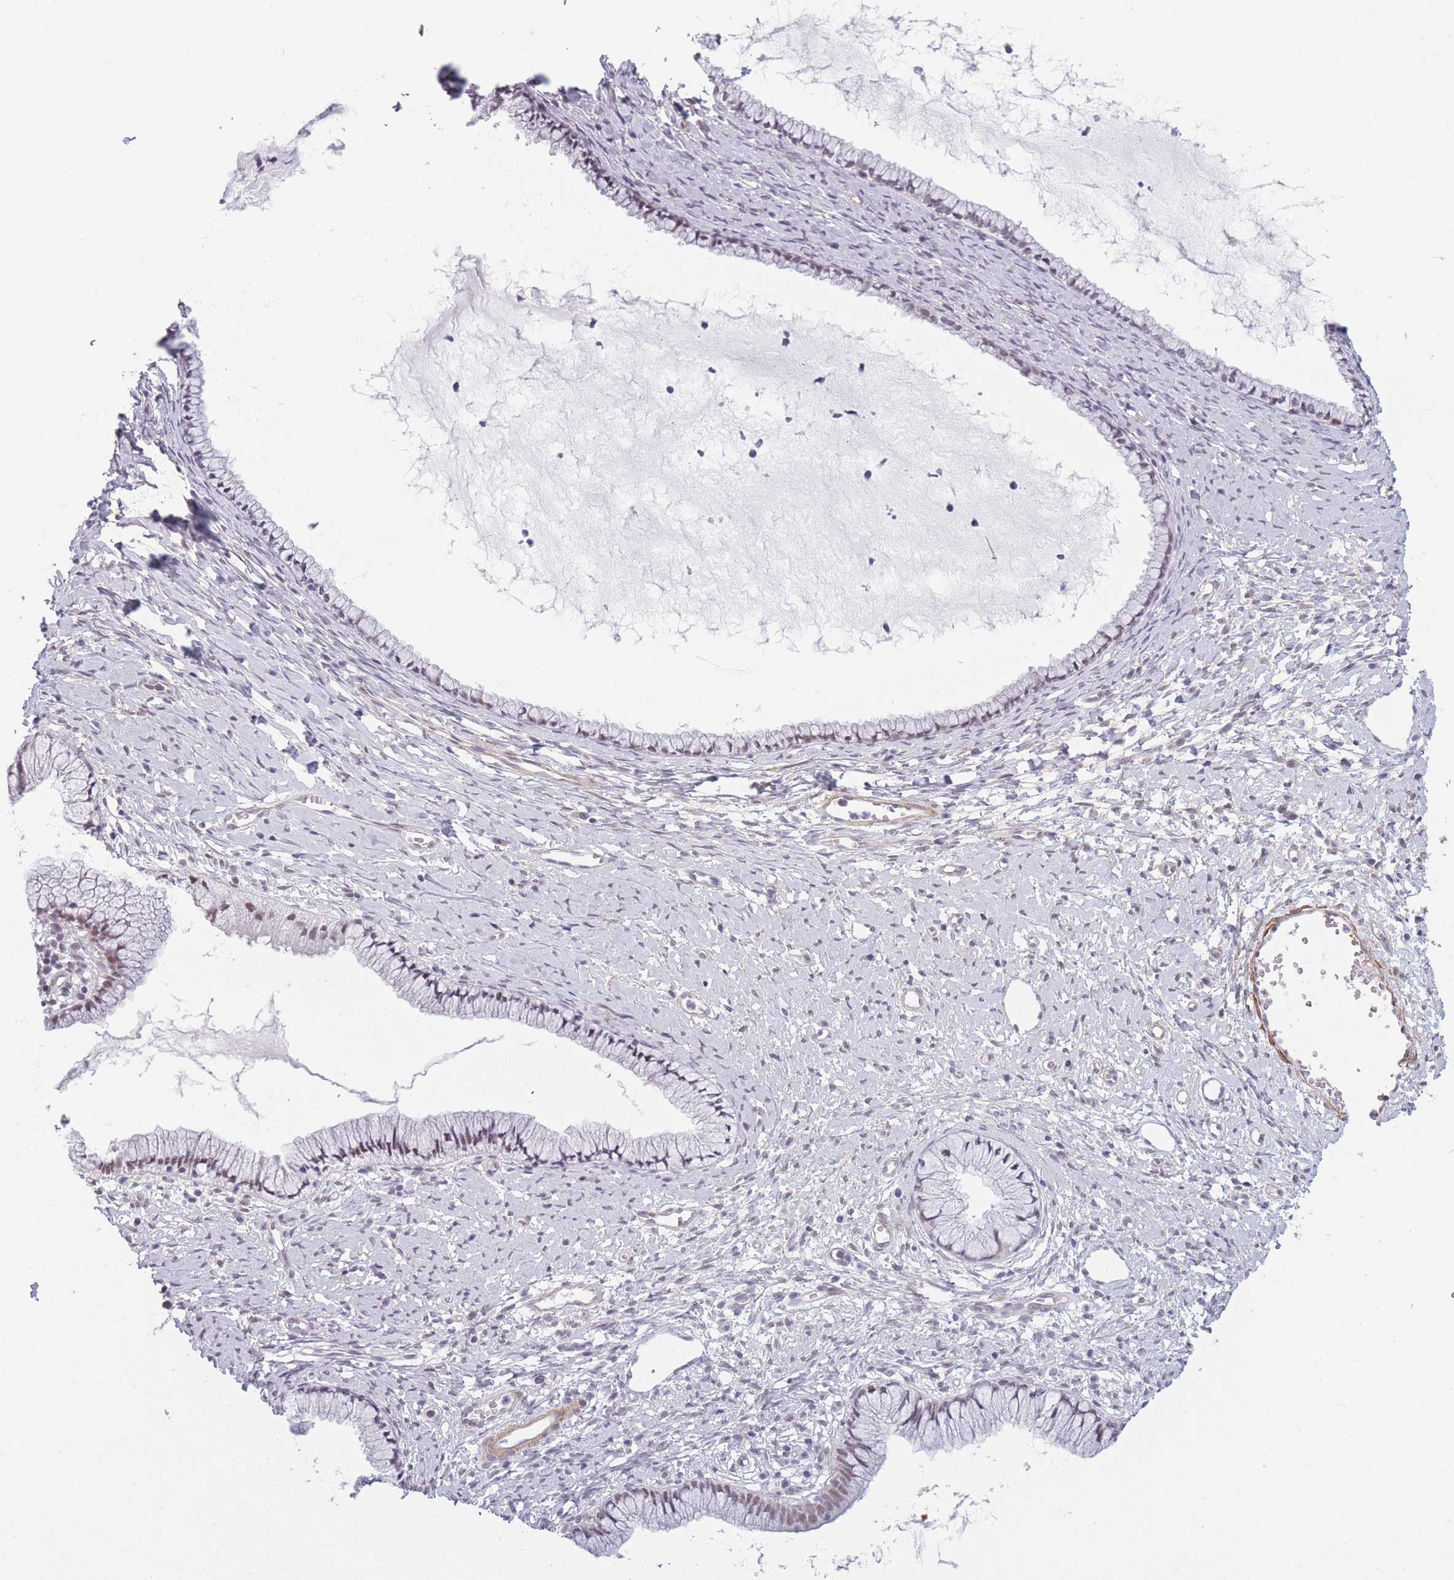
{"staining": {"intensity": "moderate", "quantity": "25%-75%", "location": "nuclear"}, "tissue": "cervix", "cell_type": "Glandular cells", "image_type": "normal", "snomed": [{"axis": "morphology", "description": "Normal tissue, NOS"}, {"axis": "topography", "description": "Cervix"}], "caption": "Moderate nuclear protein expression is present in about 25%-75% of glandular cells in cervix. The staining was performed using DAB (3,3'-diaminobenzidine), with brown indicating positive protein expression. Nuclei are stained blue with hematoxylin.", "gene": "SIN3B", "patient": {"sex": "female", "age": 40}}